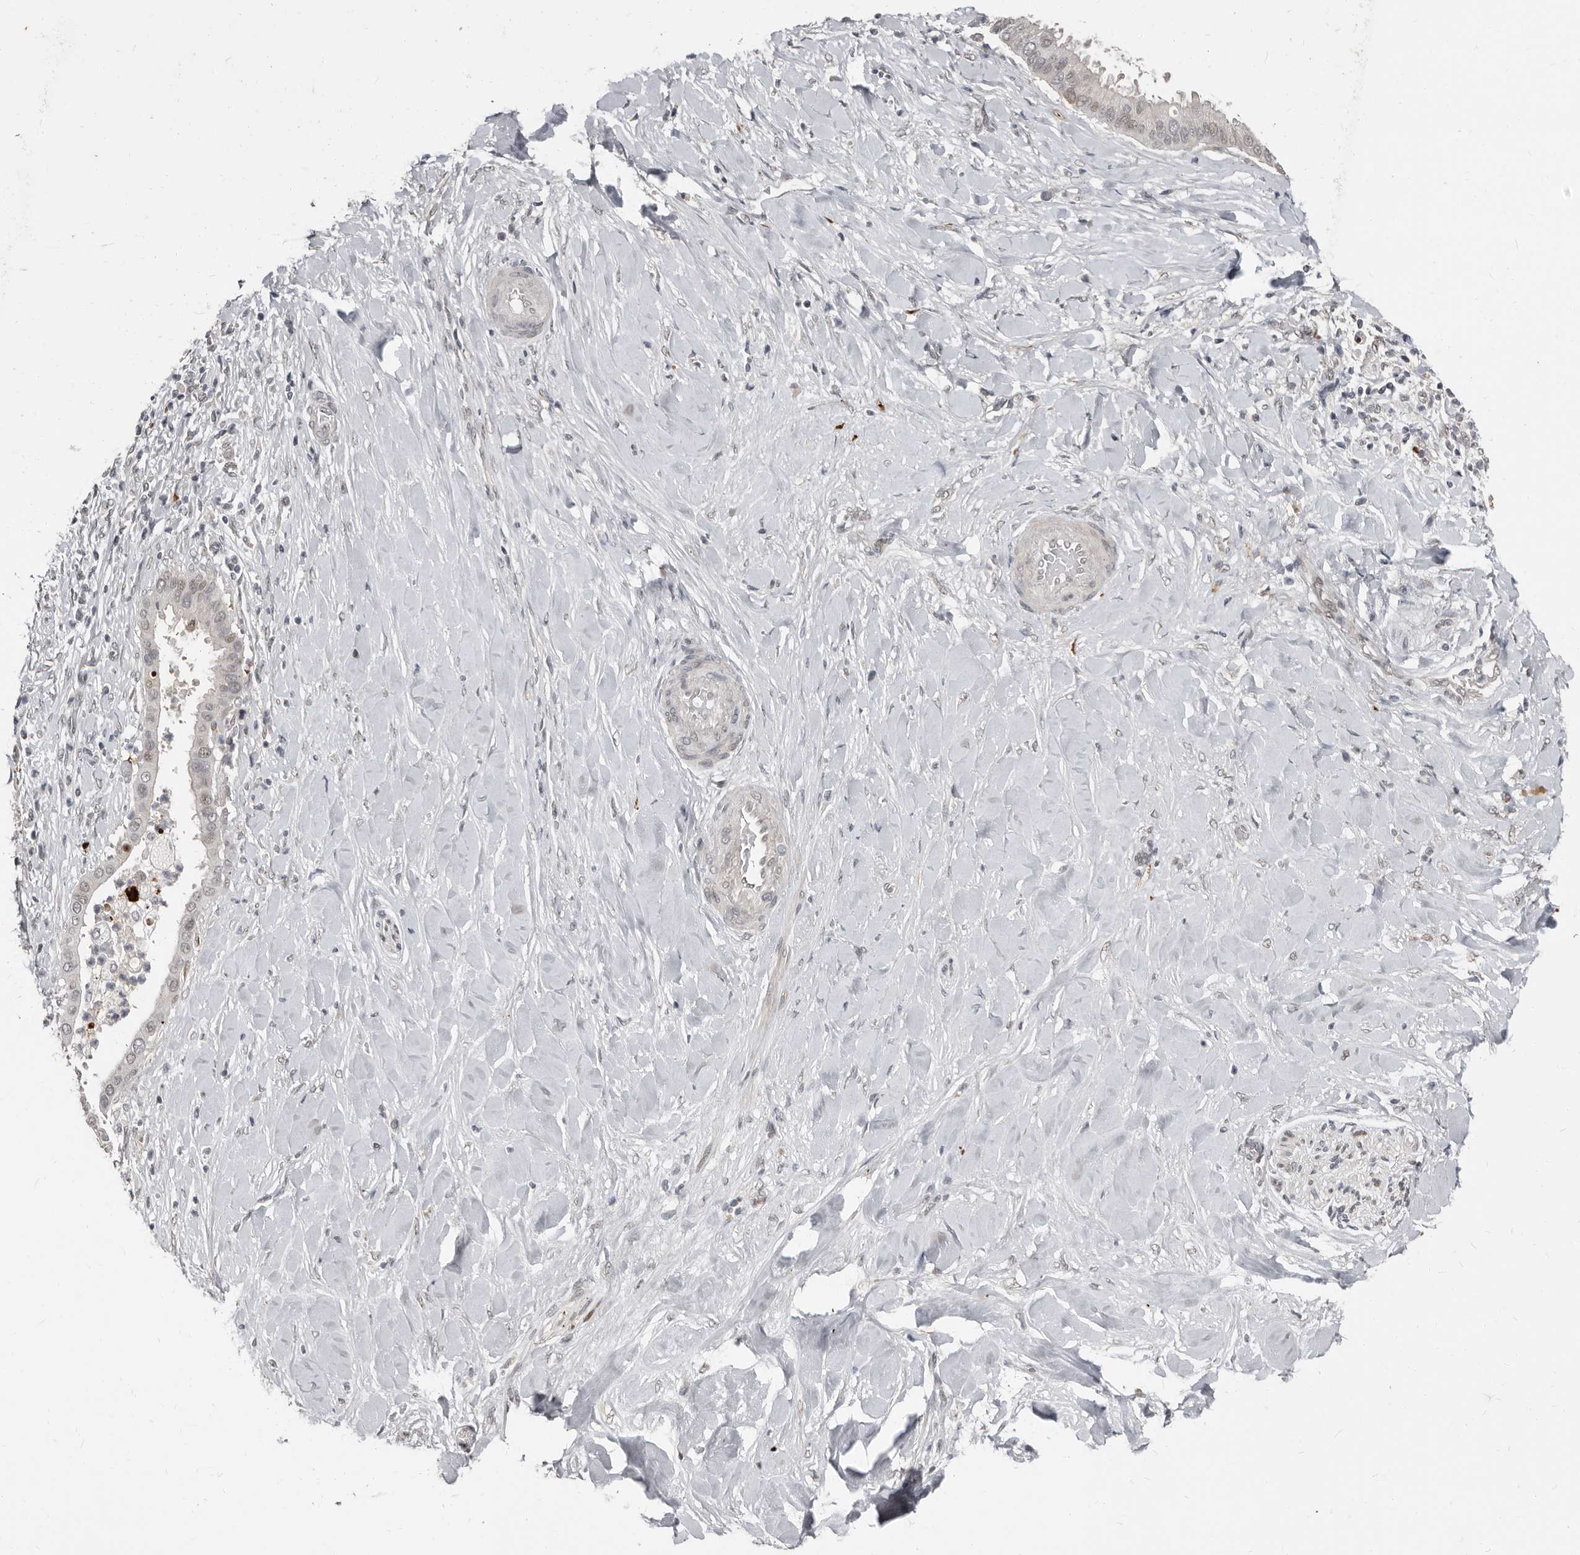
{"staining": {"intensity": "weak", "quantity": "<25%", "location": "cytoplasmic/membranous,nuclear"}, "tissue": "liver cancer", "cell_type": "Tumor cells", "image_type": "cancer", "snomed": [{"axis": "morphology", "description": "Cholangiocarcinoma"}, {"axis": "topography", "description": "Liver"}], "caption": "Photomicrograph shows no significant protein positivity in tumor cells of cholangiocarcinoma (liver).", "gene": "APOL6", "patient": {"sex": "female", "age": 54}}